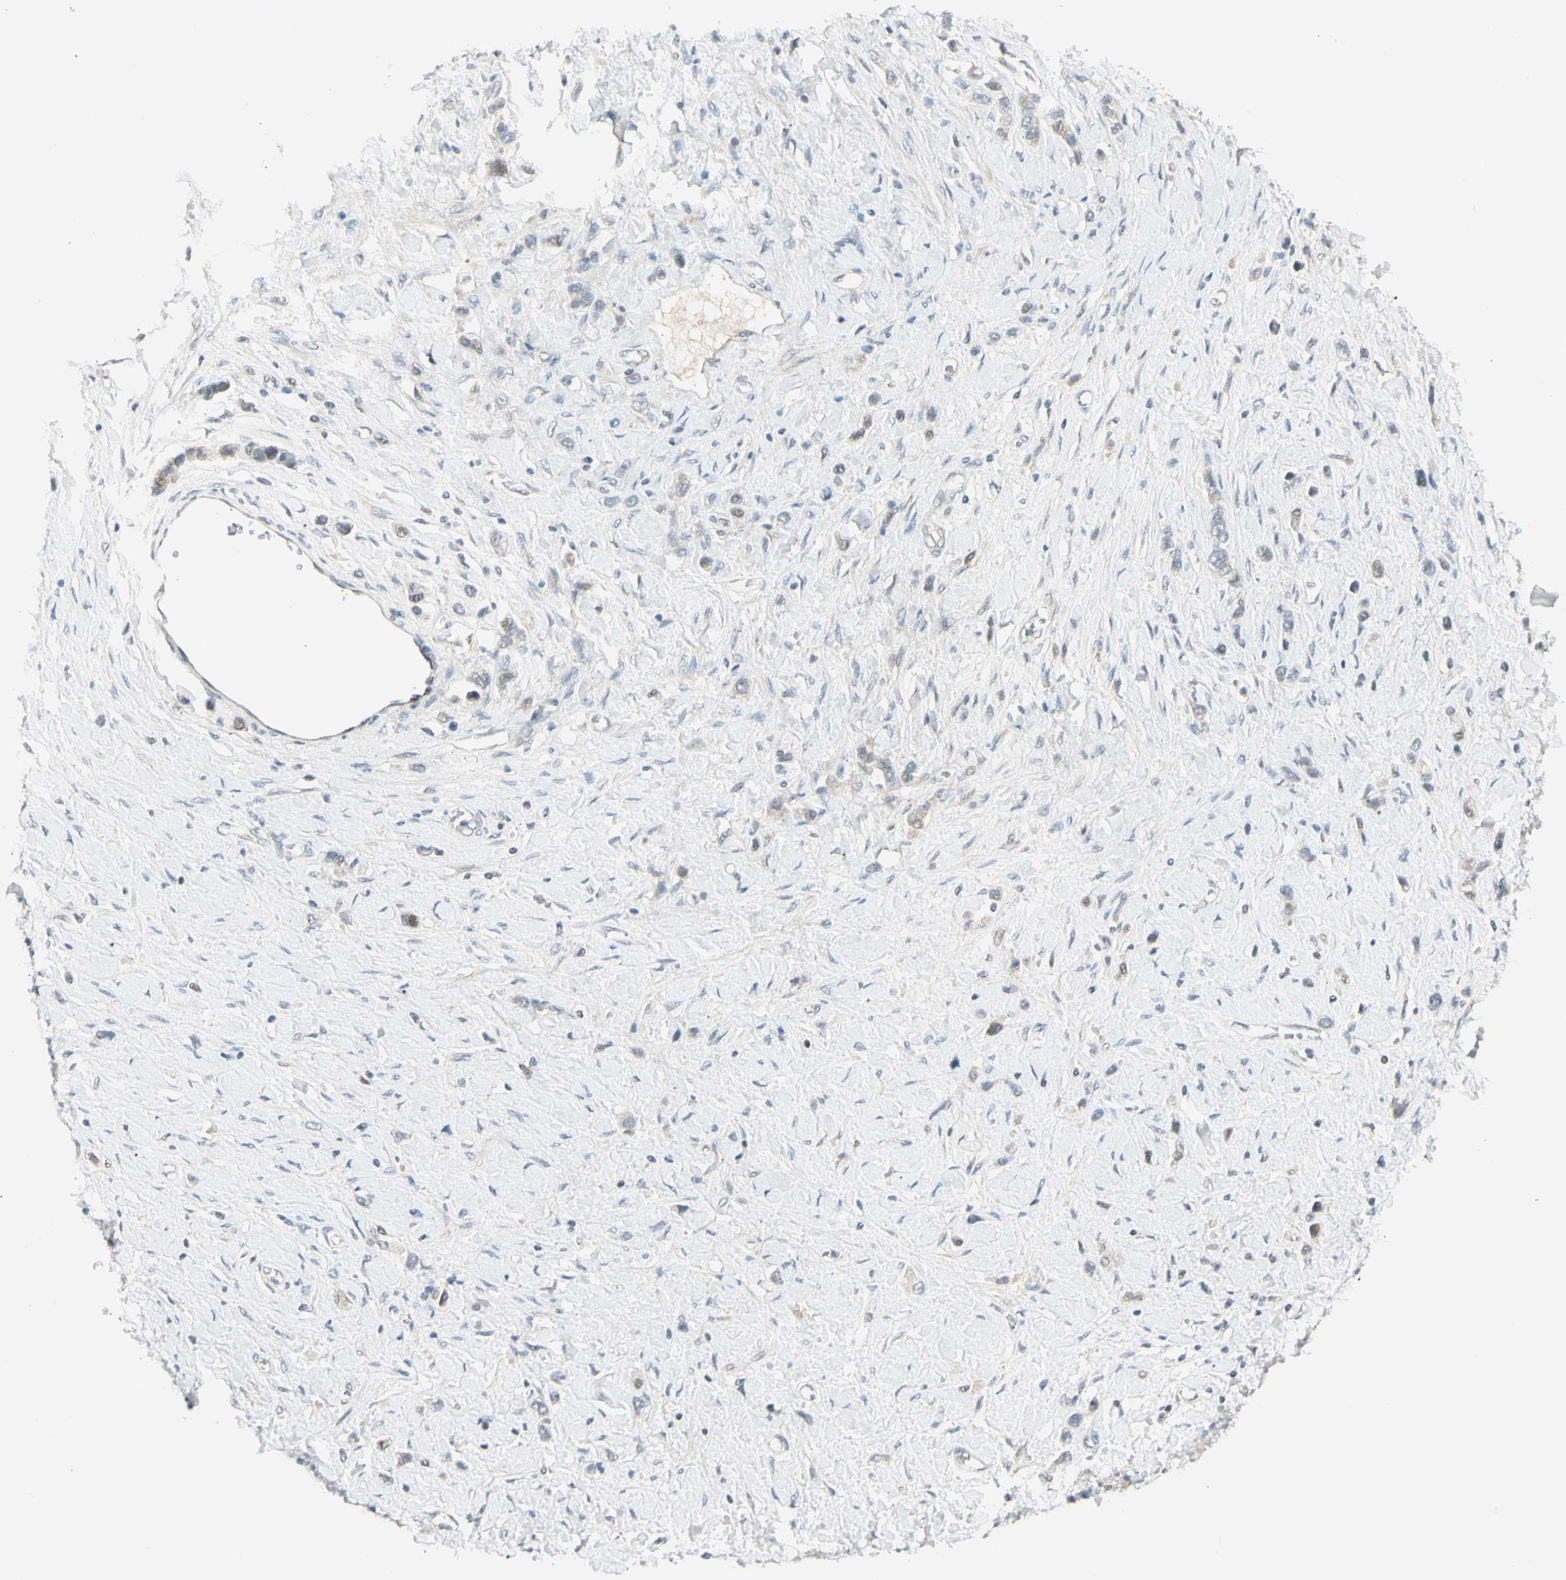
{"staining": {"intensity": "negative", "quantity": "none", "location": "none"}, "tissue": "stomach cancer", "cell_type": "Tumor cells", "image_type": "cancer", "snomed": [{"axis": "morphology", "description": "Normal tissue, NOS"}, {"axis": "morphology", "description": "Adenocarcinoma, NOS"}, {"axis": "topography", "description": "Stomach, upper"}, {"axis": "topography", "description": "Stomach"}], "caption": "Protein analysis of stomach cancer shows no significant positivity in tumor cells. (Stains: DAB (3,3'-diaminobenzidine) IHC with hematoxylin counter stain, Microscopy: brightfield microscopy at high magnification).", "gene": "PCDHB15", "patient": {"sex": "female", "age": 65}}